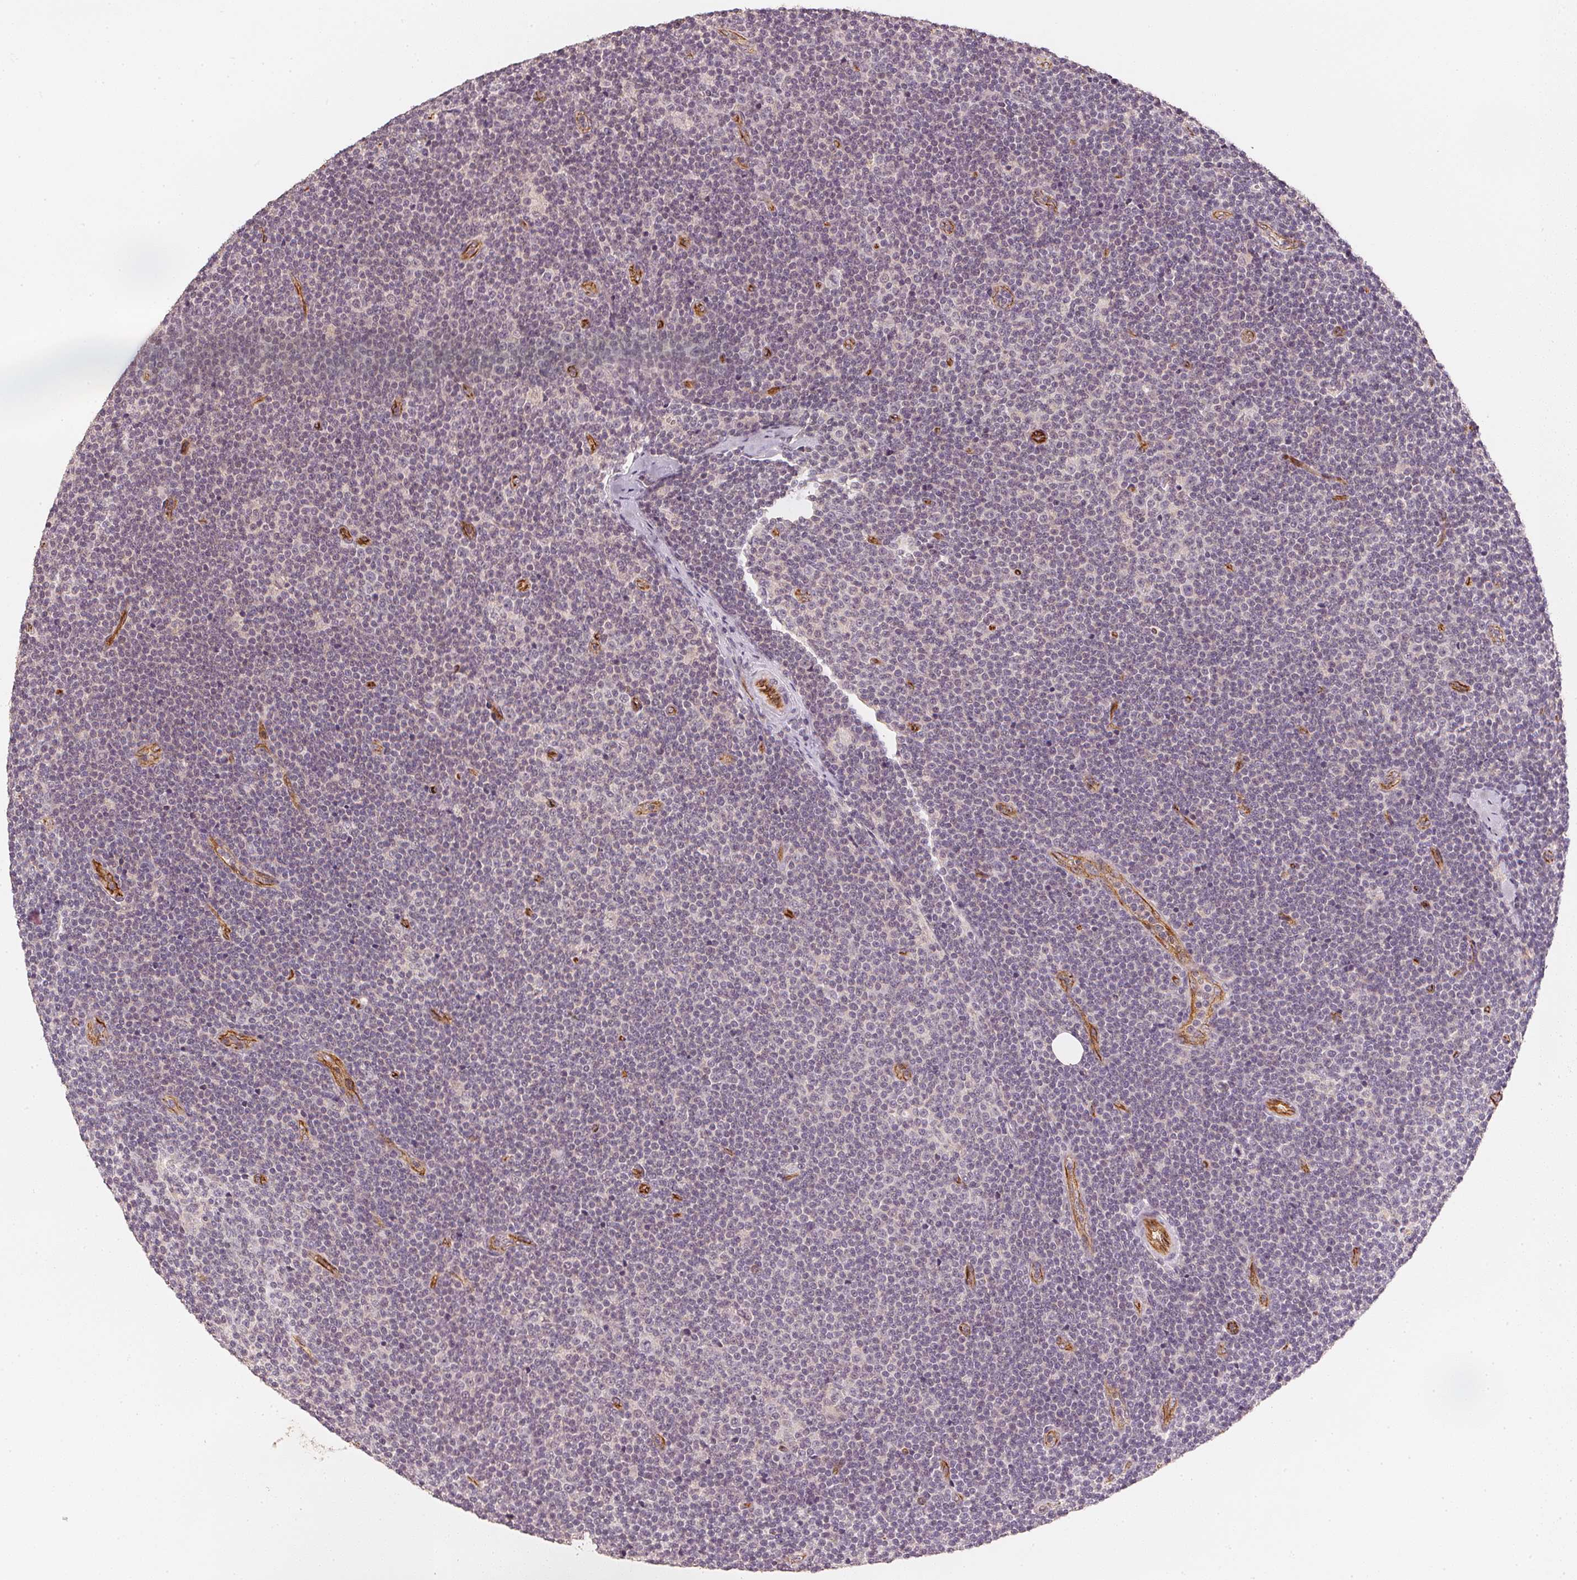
{"staining": {"intensity": "negative", "quantity": "none", "location": "none"}, "tissue": "lymphoma", "cell_type": "Tumor cells", "image_type": "cancer", "snomed": [{"axis": "morphology", "description": "Malignant lymphoma, non-Hodgkin's type, Low grade"}, {"axis": "topography", "description": "Lymph node"}], "caption": "Protein analysis of lymphoma demonstrates no significant expression in tumor cells.", "gene": "CIB1", "patient": {"sex": "male", "age": 48}}